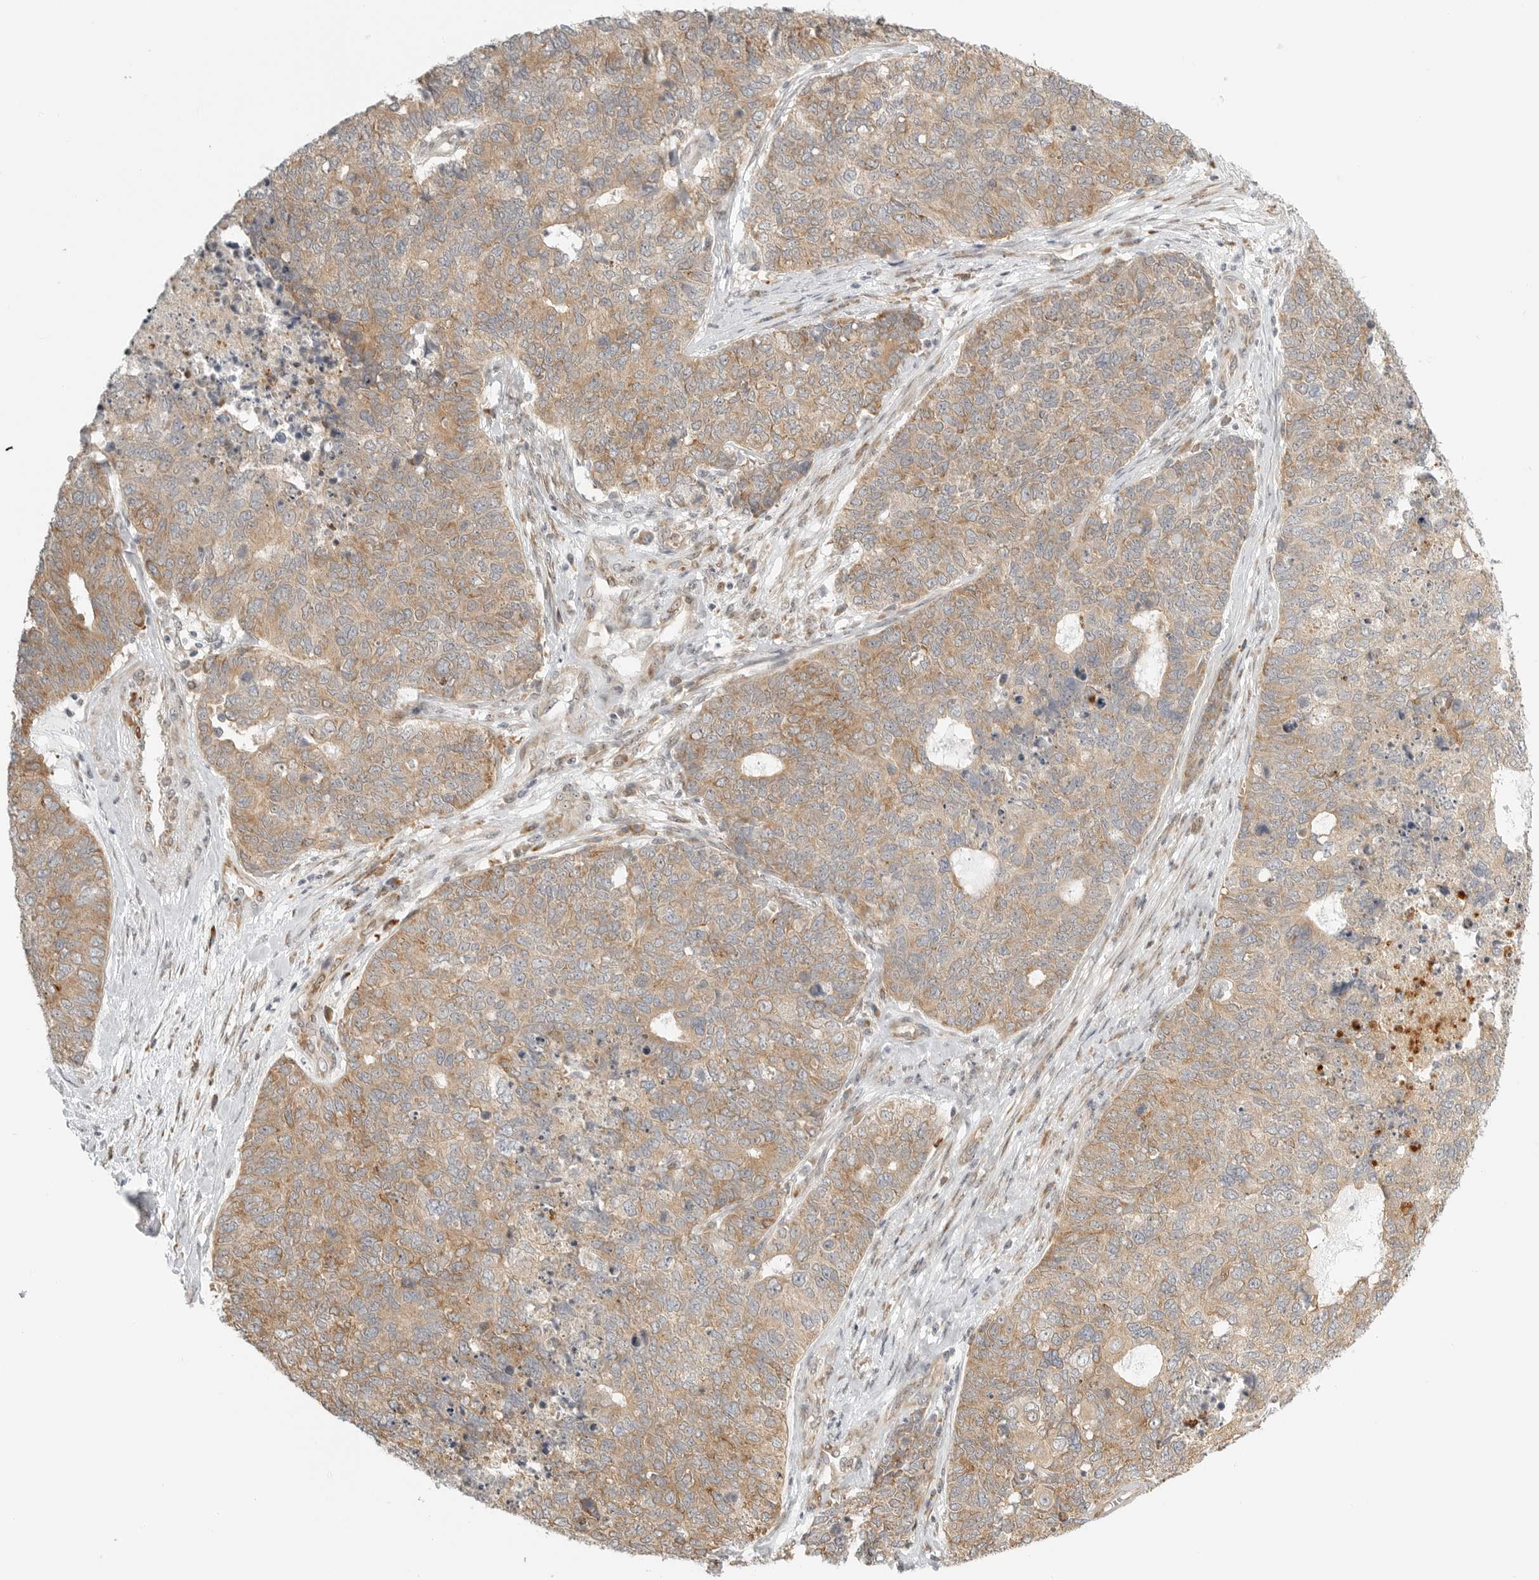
{"staining": {"intensity": "moderate", "quantity": ">75%", "location": "cytoplasmic/membranous"}, "tissue": "cervical cancer", "cell_type": "Tumor cells", "image_type": "cancer", "snomed": [{"axis": "morphology", "description": "Squamous cell carcinoma, NOS"}, {"axis": "topography", "description": "Cervix"}], "caption": "Cervical cancer (squamous cell carcinoma) stained with a protein marker exhibits moderate staining in tumor cells.", "gene": "DSCC1", "patient": {"sex": "female", "age": 63}}